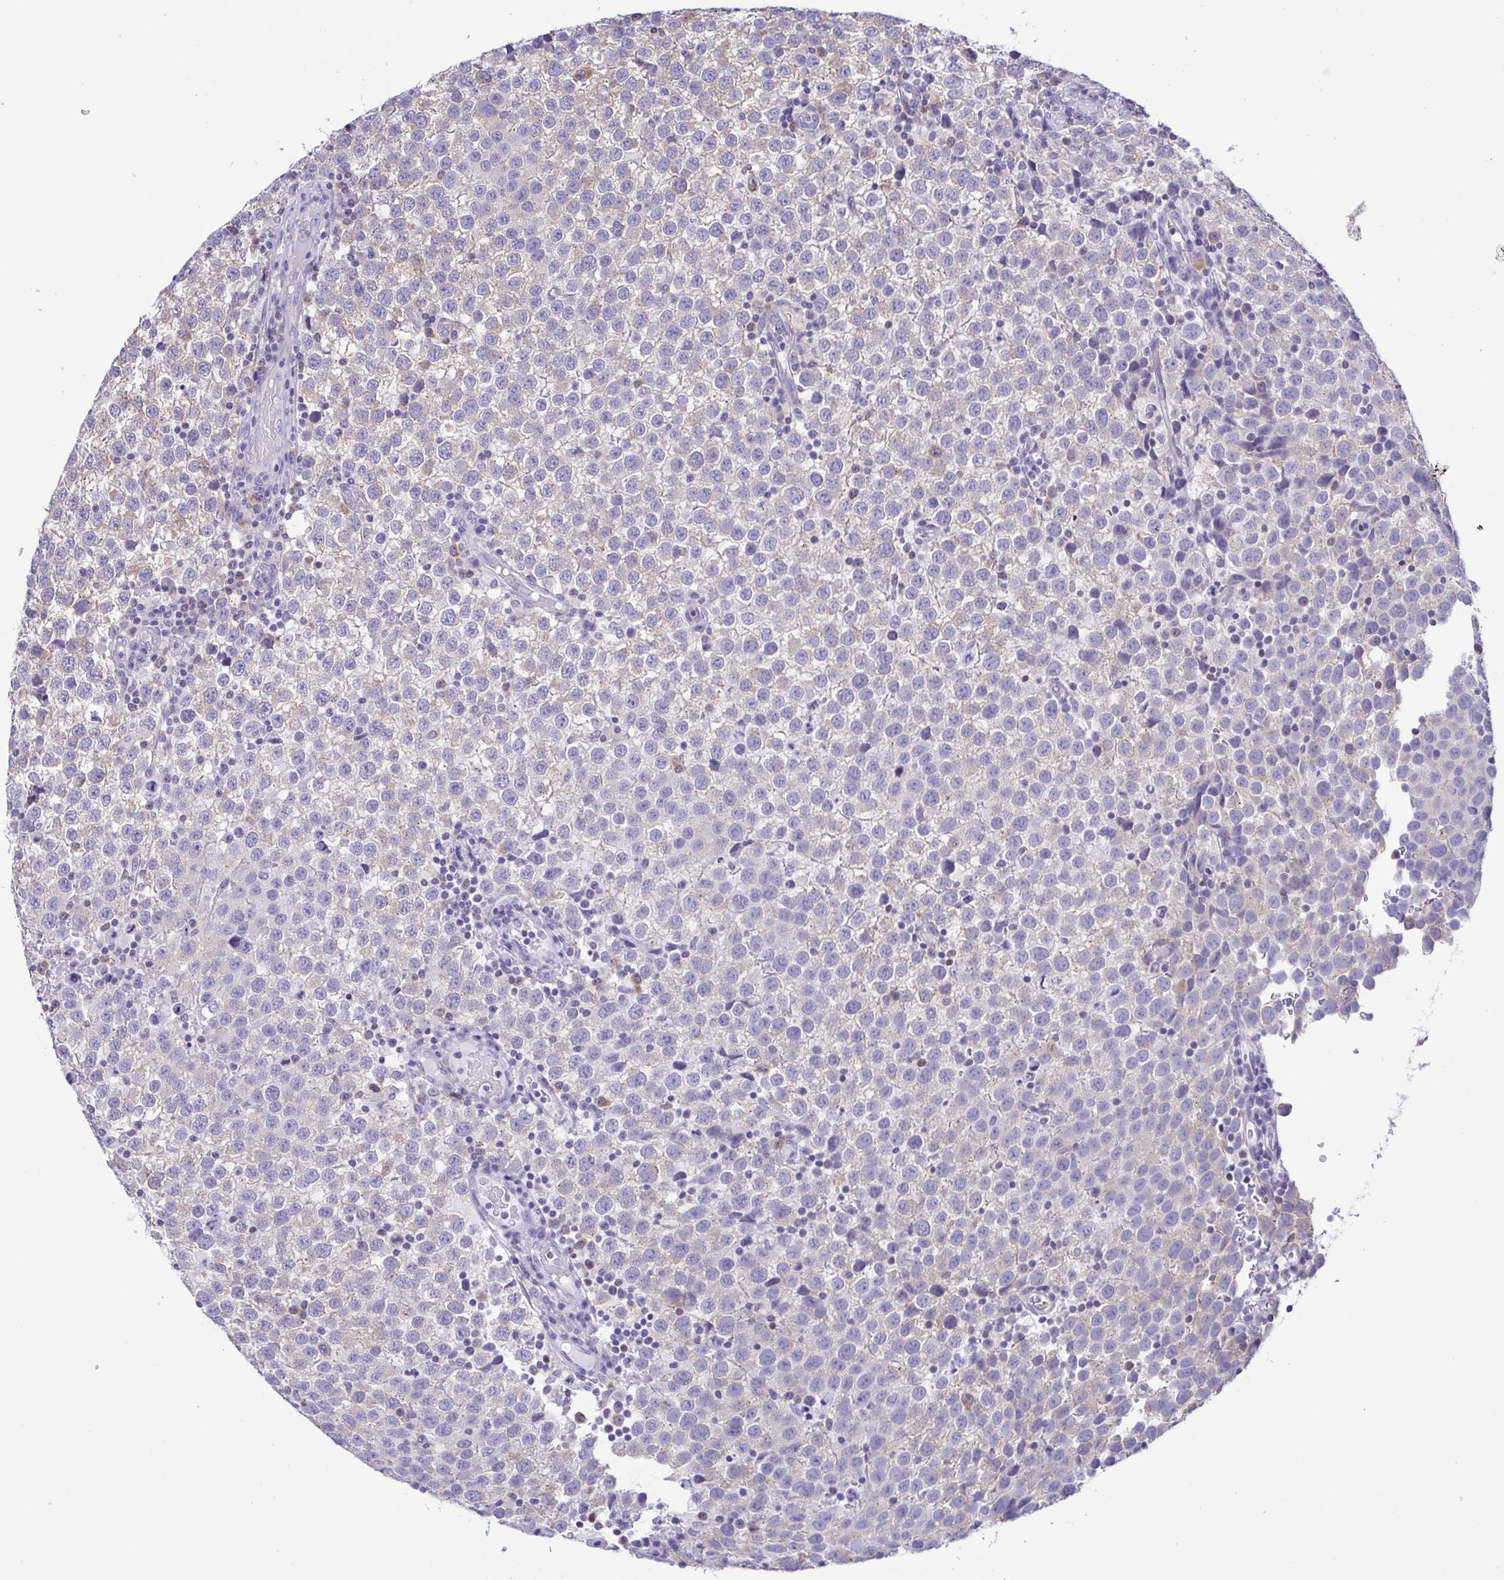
{"staining": {"intensity": "negative", "quantity": "none", "location": "none"}, "tissue": "testis cancer", "cell_type": "Tumor cells", "image_type": "cancer", "snomed": [{"axis": "morphology", "description": "Seminoma, NOS"}, {"axis": "topography", "description": "Testis"}], "caption": "Testis seminoma was stained to show a protein in brown. There is no significant expression in tumor cells. (DAB (3,3'-diaminobenzidine) immunohistochemistry (IHC) with hematoxylin counter stain).", "gene": "TNNI3", "patient": {"sex": "male", "age": 34}}